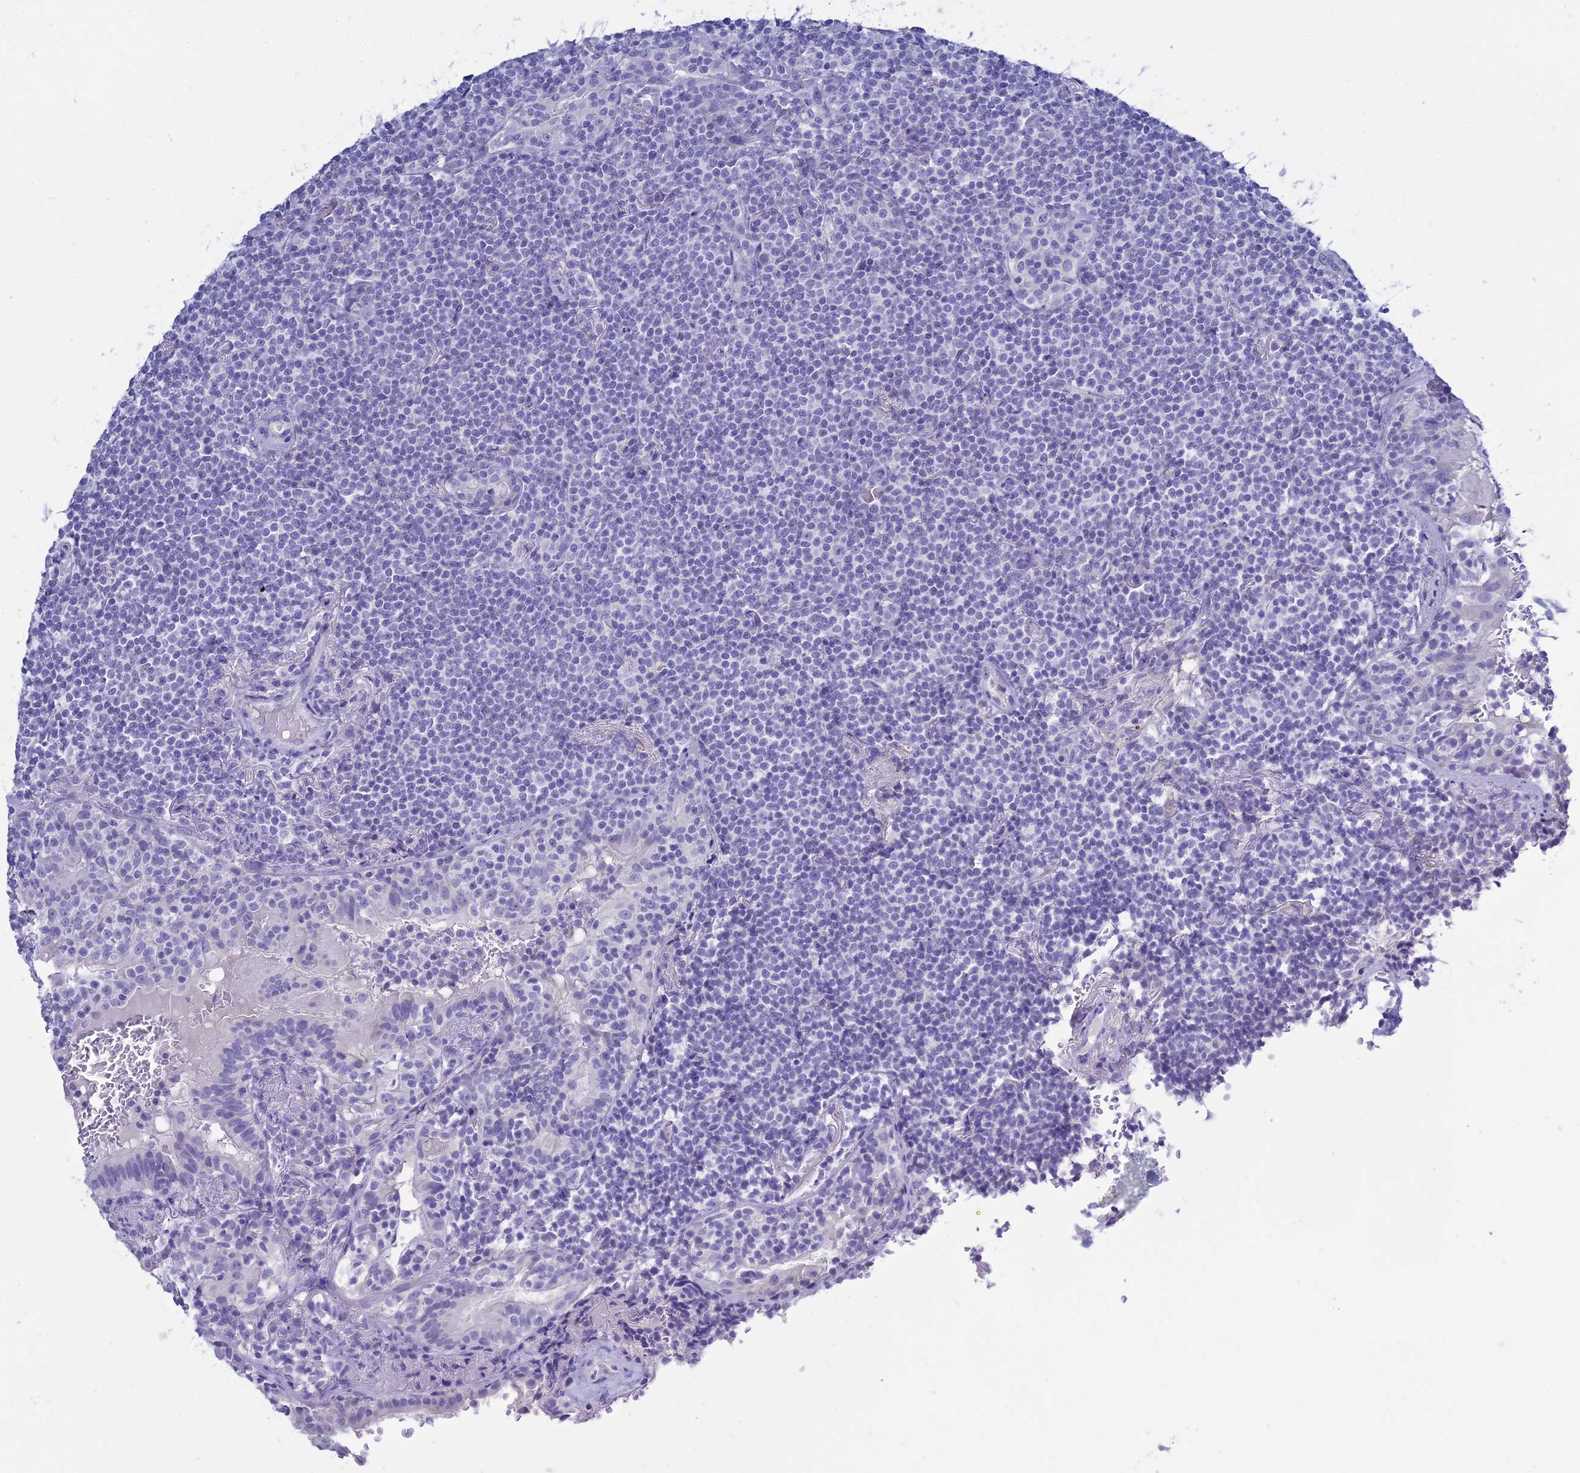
{"staining": {"intensity": "negative", "quantity": "none", "location": "none"}, "tissue": "lymphoma", "cell_type": "Tumor cells", "image_type": "cancer", "snomed": [{"axis": "morphology", "description": "Malignant lymphoma, non-Hodgkin's type, Low grade"}, {"axis": "topography", "description": "Lung"}], "caption": "Tumor cells are negative for protein expression in human malignant lymphoma, non-Hodgkin's type (low-grade). (DAB (3,3'-diaminobenzidine) IHC visualized using brightfield microscopy, high magnification).", "gene": "S100A7", "patient": {"sex": "female", "age": 71}}